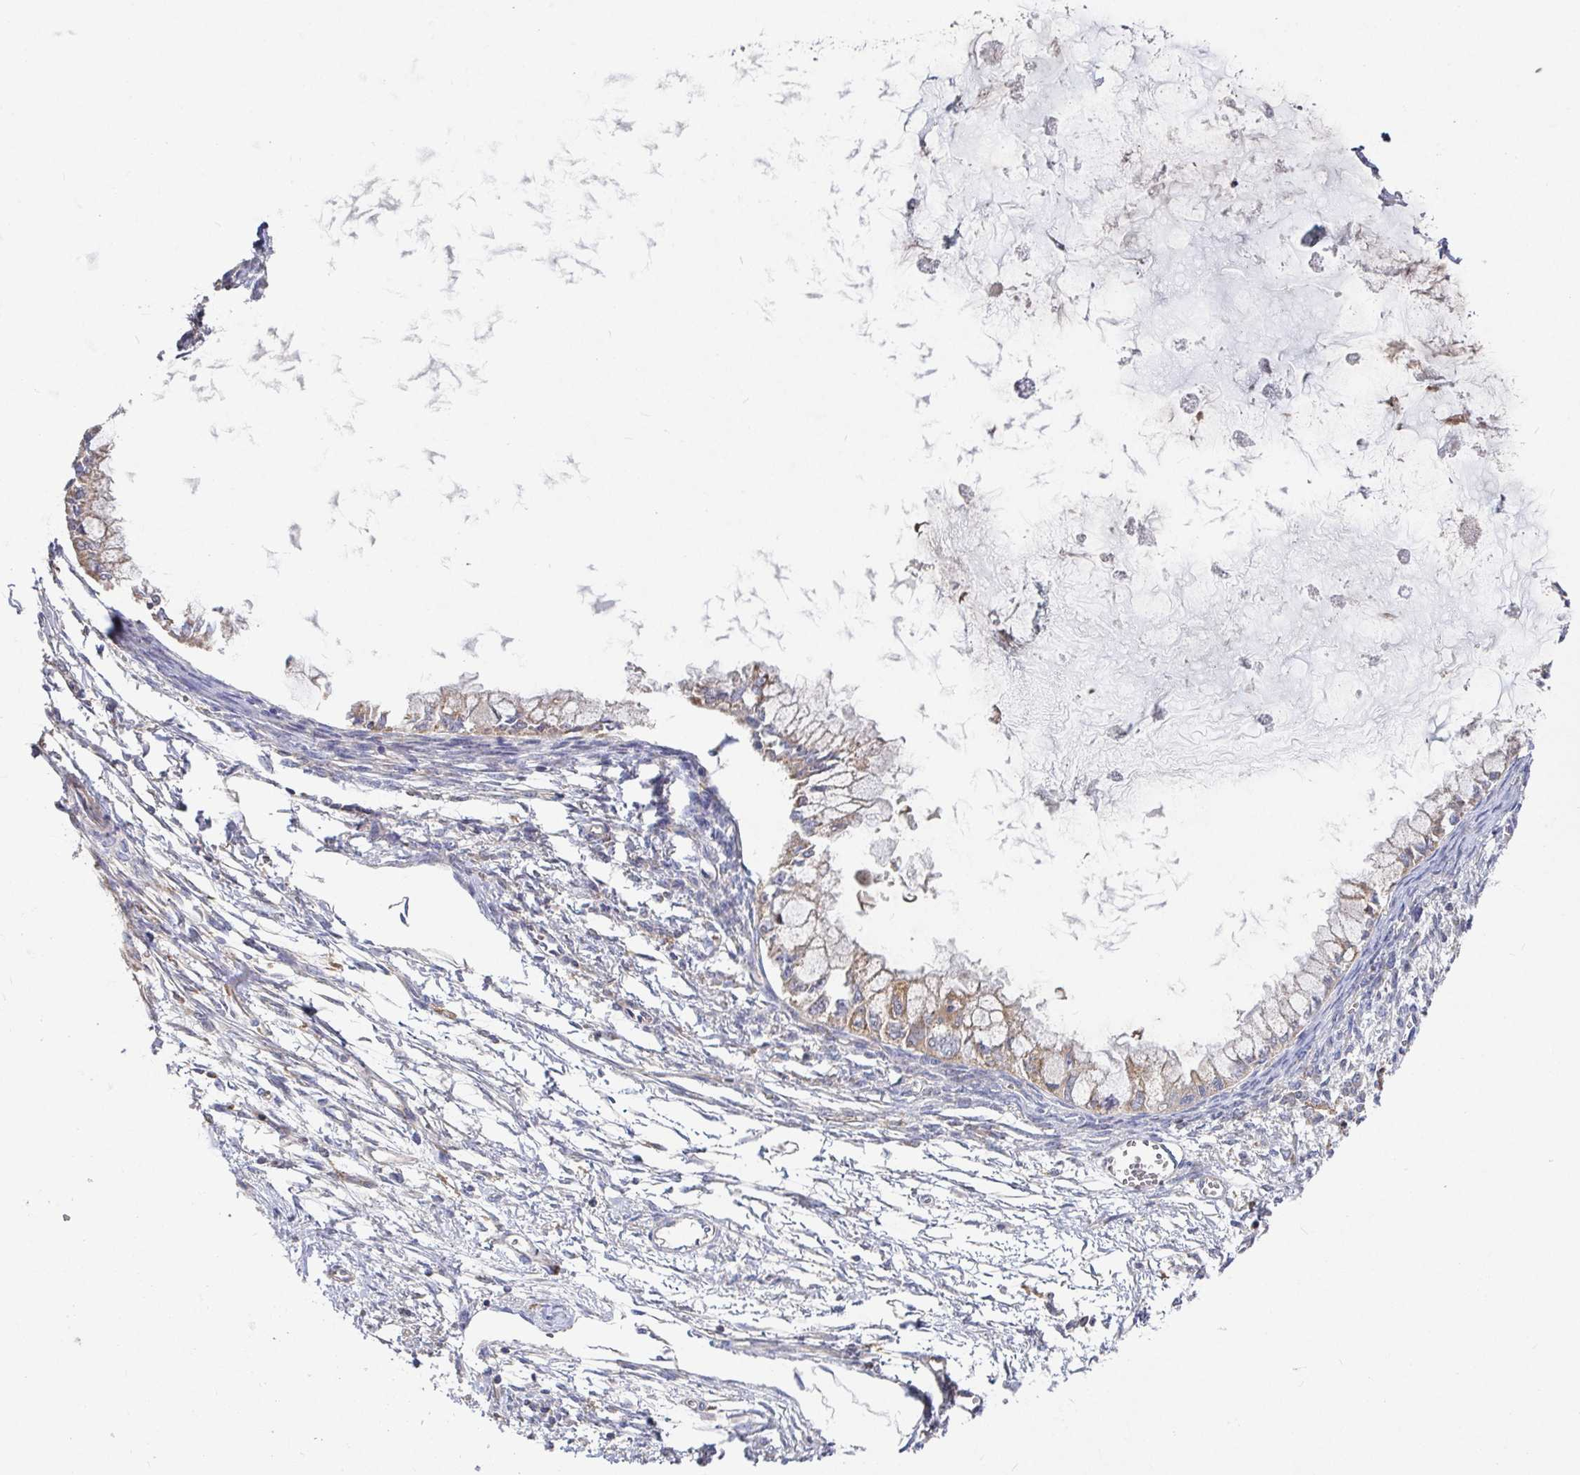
{"staining": {"intensity": "weak", "quantity": ">75%", "location": "cytoplasmic/membranous"}, "tissue": "ovarian cancer", "cell_type": "Tumor cells", "image_type": "cancer", "snomed": [{"axis": "morphology", "description": "Cystadenocarcinoma, mucinous, NOS"}, {"axis": "topography", "description": "Ovary"}], "caption": "This is a micrograph of immunohistochemistry staining of ovarian mucinous cystadenocarcinoma, which shows weak positivity in the cytoplasmic/membranous of tumor cells.", "gene": "IRAK2", "patient": {"sex": "female", "age": 34}}